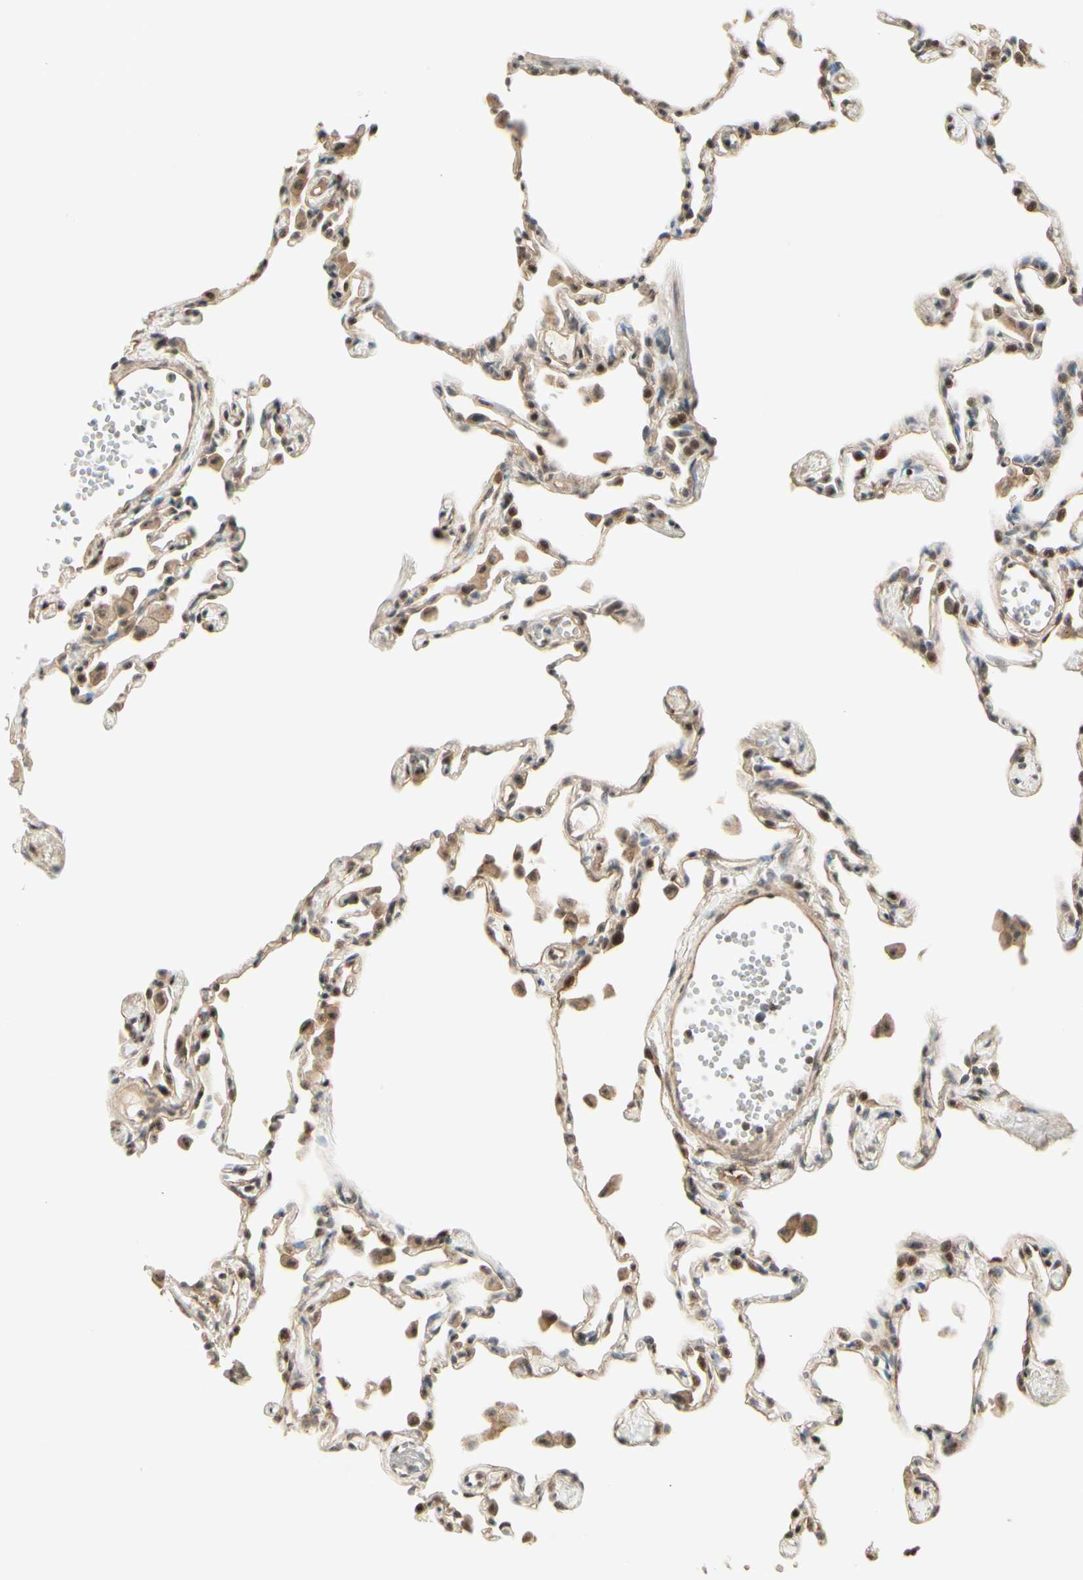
{"staining": {"intensity": "moderate", "quantity": "25%-75%", "location": "cytoplasmic/membranous,nuclear"}, "tissue": "lung", "cell_type": "Alveolar cells", "image_type": "normal", "snomed": [{"axis": "morphology", "description": "Normal tissue, NOS"}, {"axis": "topography", "description": "Lung"}], "caption": "Benign lung demonstrates moderate cytoplasmic/membranous,nuclear expression in approximately 25%-75% of alveolar cells Using DAB (3,3'-diaminobenzidine) (brown) and hematoxylin (blue) stains, captured at high magnification using brightfield microscopy..", "gene": "MCPH1", "patient": {"sex": "female", "age": 49}}